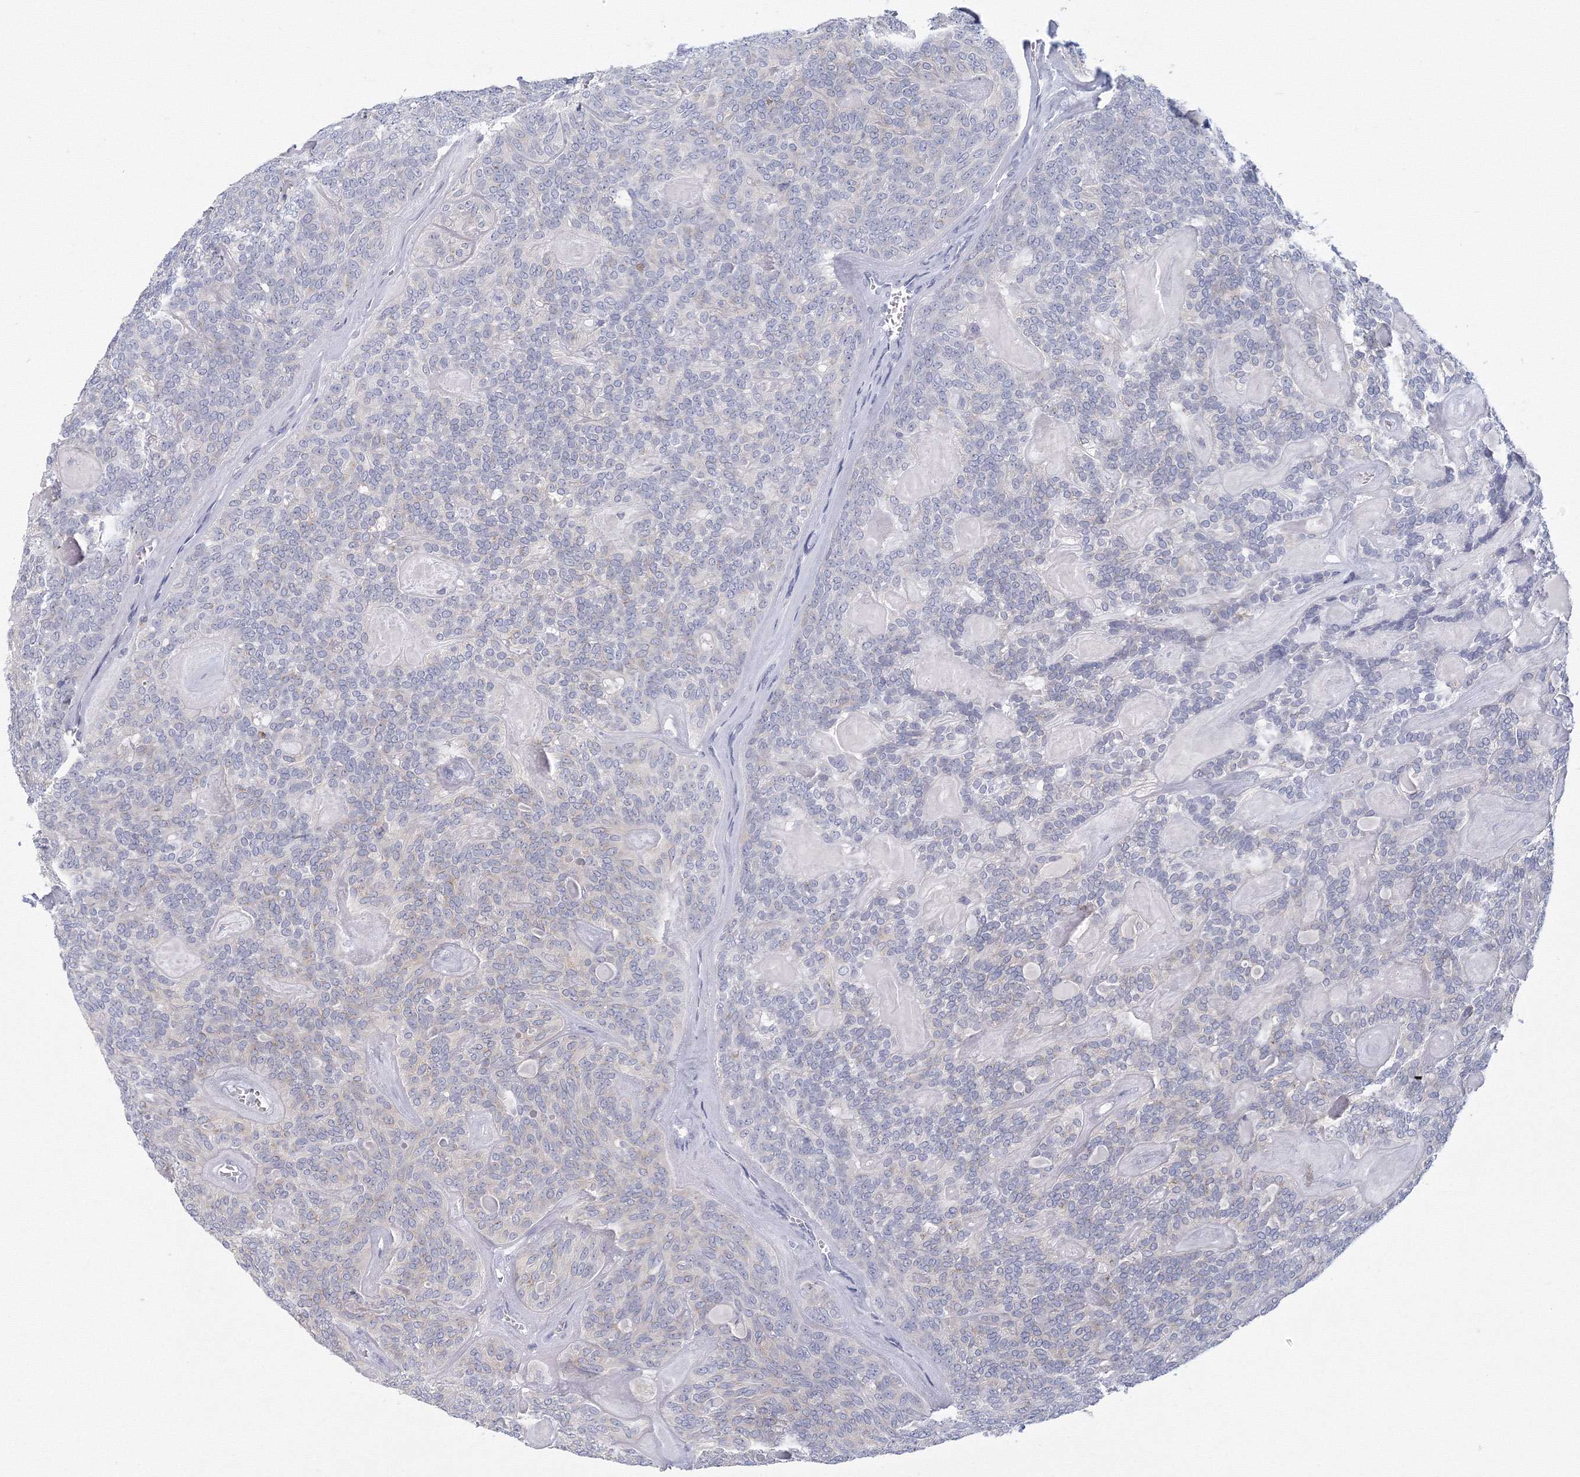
{"staining": {"intensity": "negative", "quantity": "none", "location": "none"}, "tissue": "head and neck cancer", "cell_type": "Tumor cells", "image_type": "cancer", "snomed": [{"axis": "morphology", "description": "Adenocarcinoma, NOS"}, {"axis": "topography", "description": "Head-Neck"}], "caption": "Protein analysis of adenocarcinoma (head and neck) exhibits no significant expression in tumor cells.", "gene": "TACC2", "patient": {"sex": "male", "age": 66}}